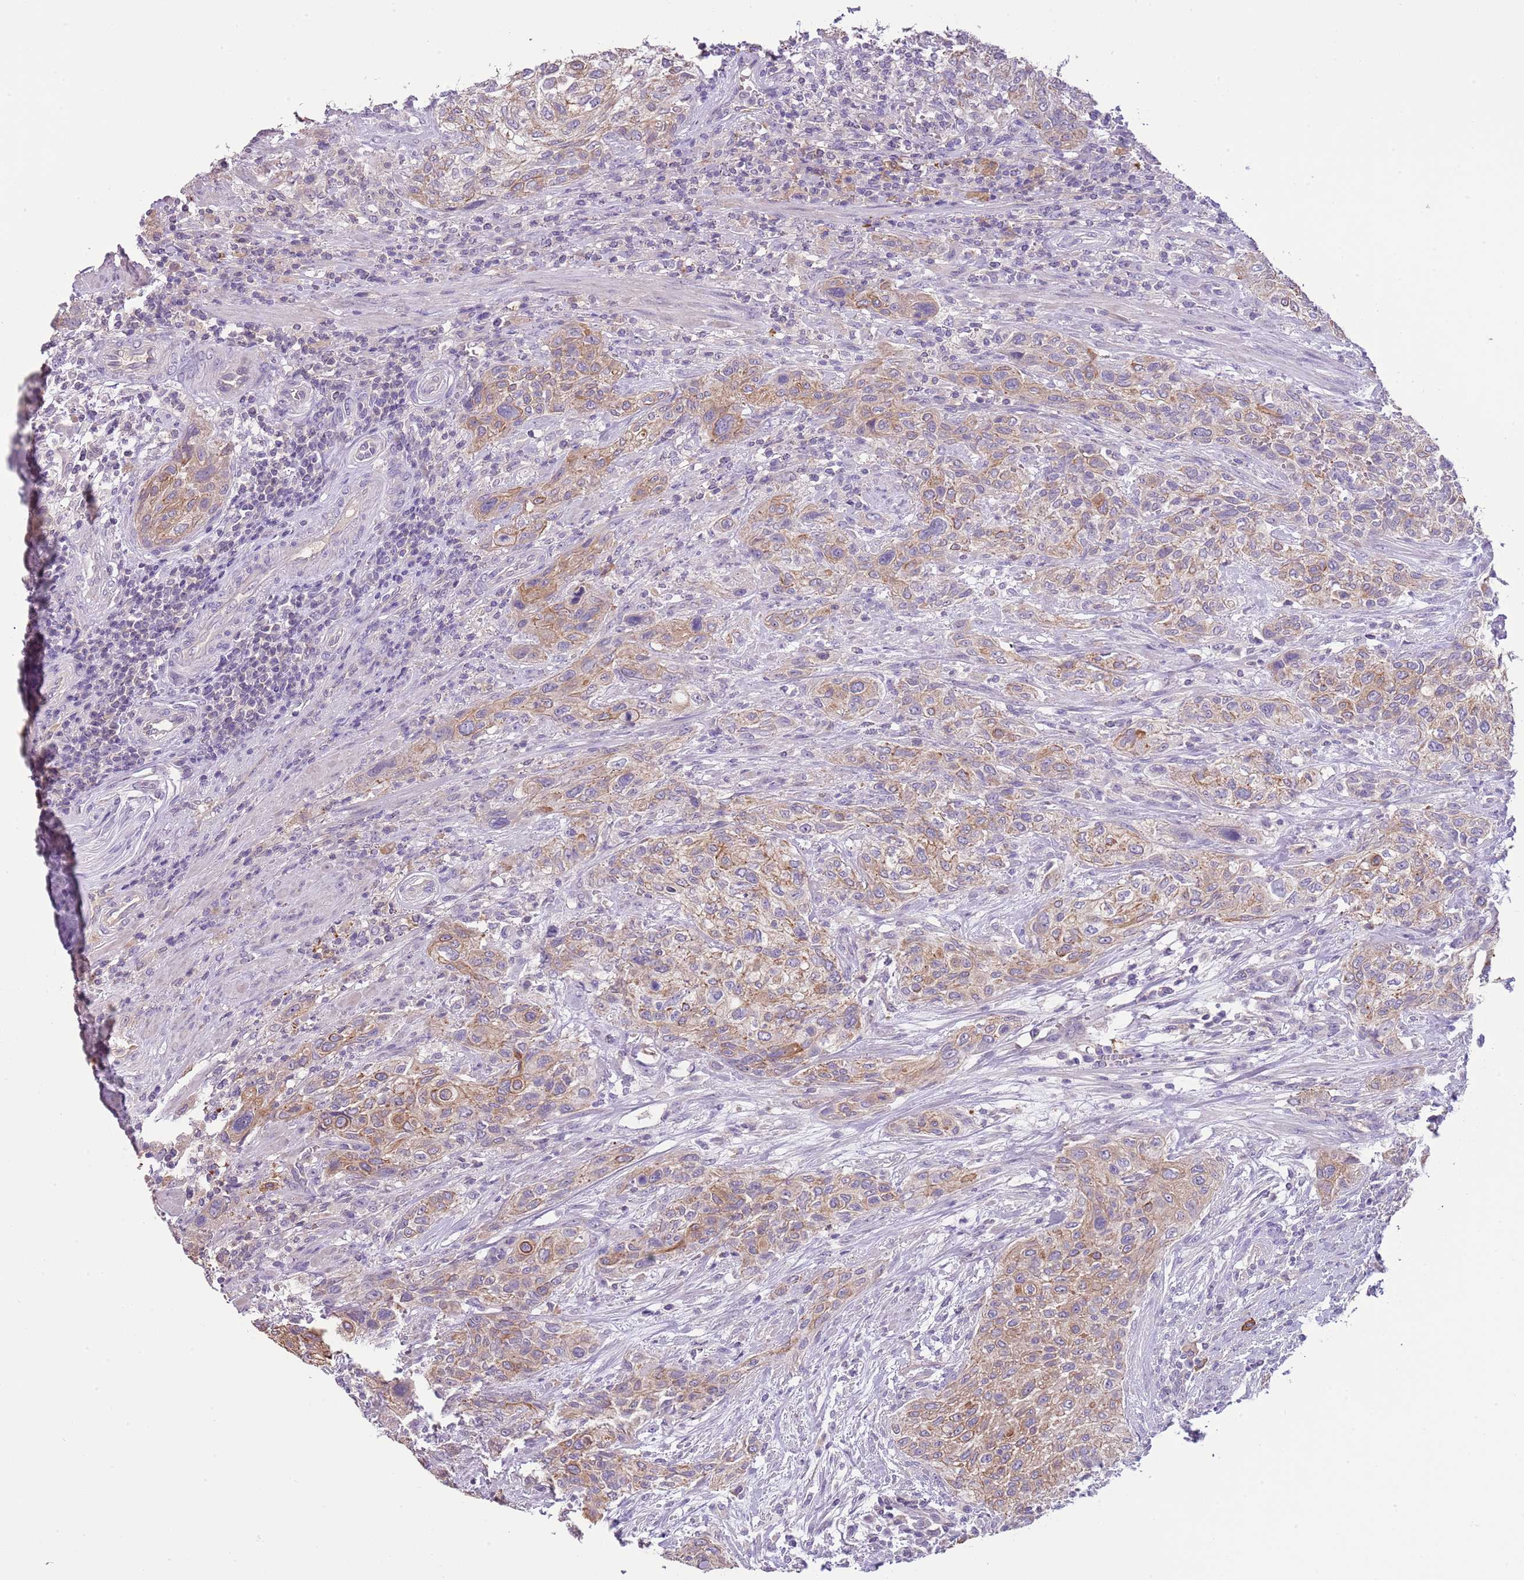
{"staining": {"intensity": "moderate", "quantity": ">75%", "location": "cytoplasmic/membranous"}, "tissue": "urothelial cancer", "cell_type": "Tumor cells", "image_type": "cancer", "snomed": [{"axis": "morphology", "description": "Normal tissue, NOS"}, {"axis": "morphology", "description": "Urothelial carcinoma, NOS"}, {"axis": "topography", "description": "Urinary bladder"}, {"axis": "topography", "description": "Peripheral nerve tissue"}], "caption": "DAB (3,3'-diaminobenzidine) immunohistochemical staining of transitional cell carcinoma shows moderate cytoplasmic/membranous protein expression in about >75% of tumor cells.", "gene": "HES3", "patient": {"sex": "male", "age": 35}}